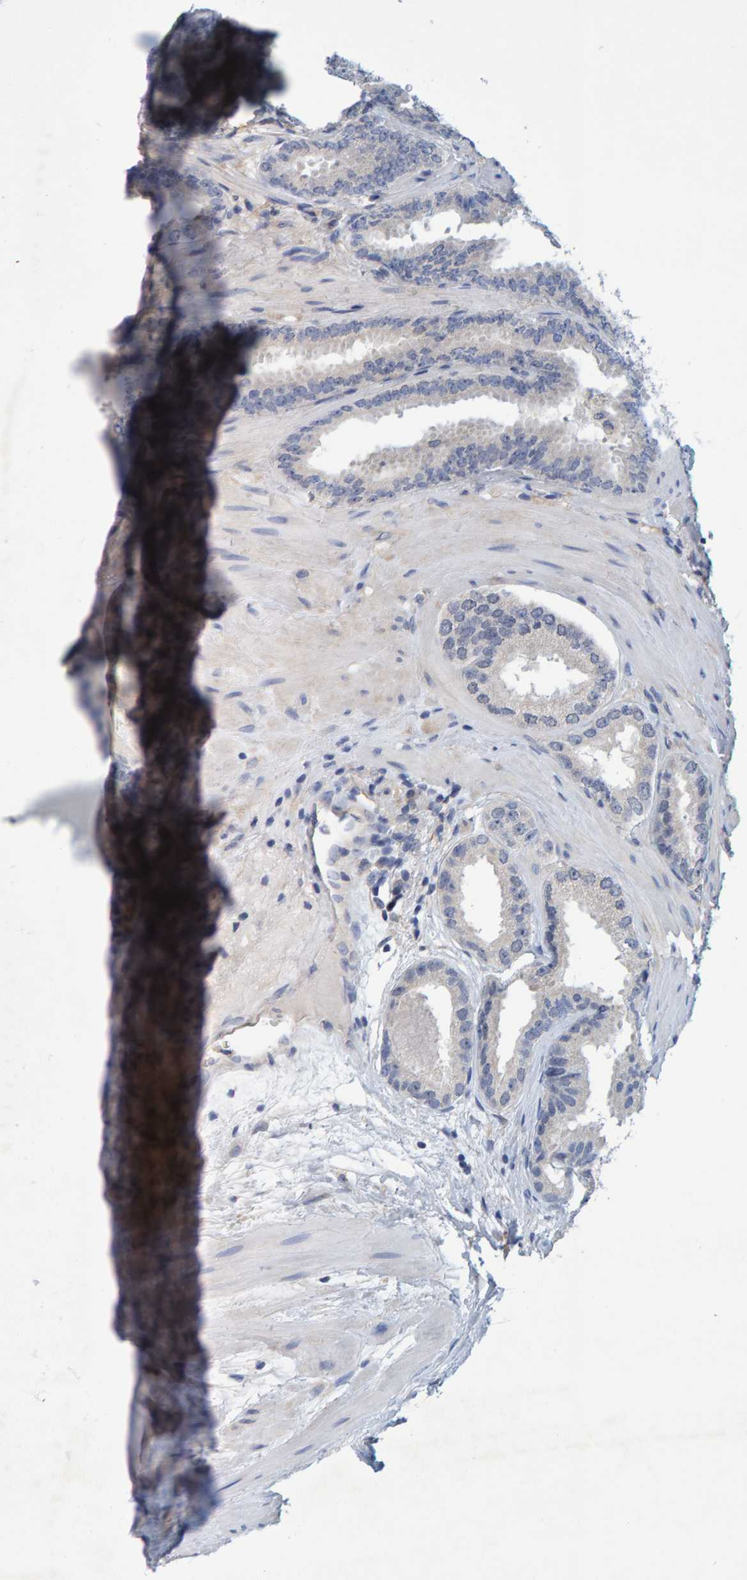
{"staining": {"intensity": "negative", "quantity": "none", "location": "none"}, "tissue": "prostate cancer", "cell_type": "Tumor cells", "image_type": "cancer", "snomed": [{"axis": "morphology", "description": "Adenocarcinoma, Low grade"}, {"axis": "topography", "description": "Prostate"}], "caption": "A high-resolution micrograph shows IHC staining of prostate cancer (low-grade adenocarcinoma), which exhibits no significant expression in tumor cells.", "gene": "ALAD", "patient": {"sex": "male", "age": 51}}